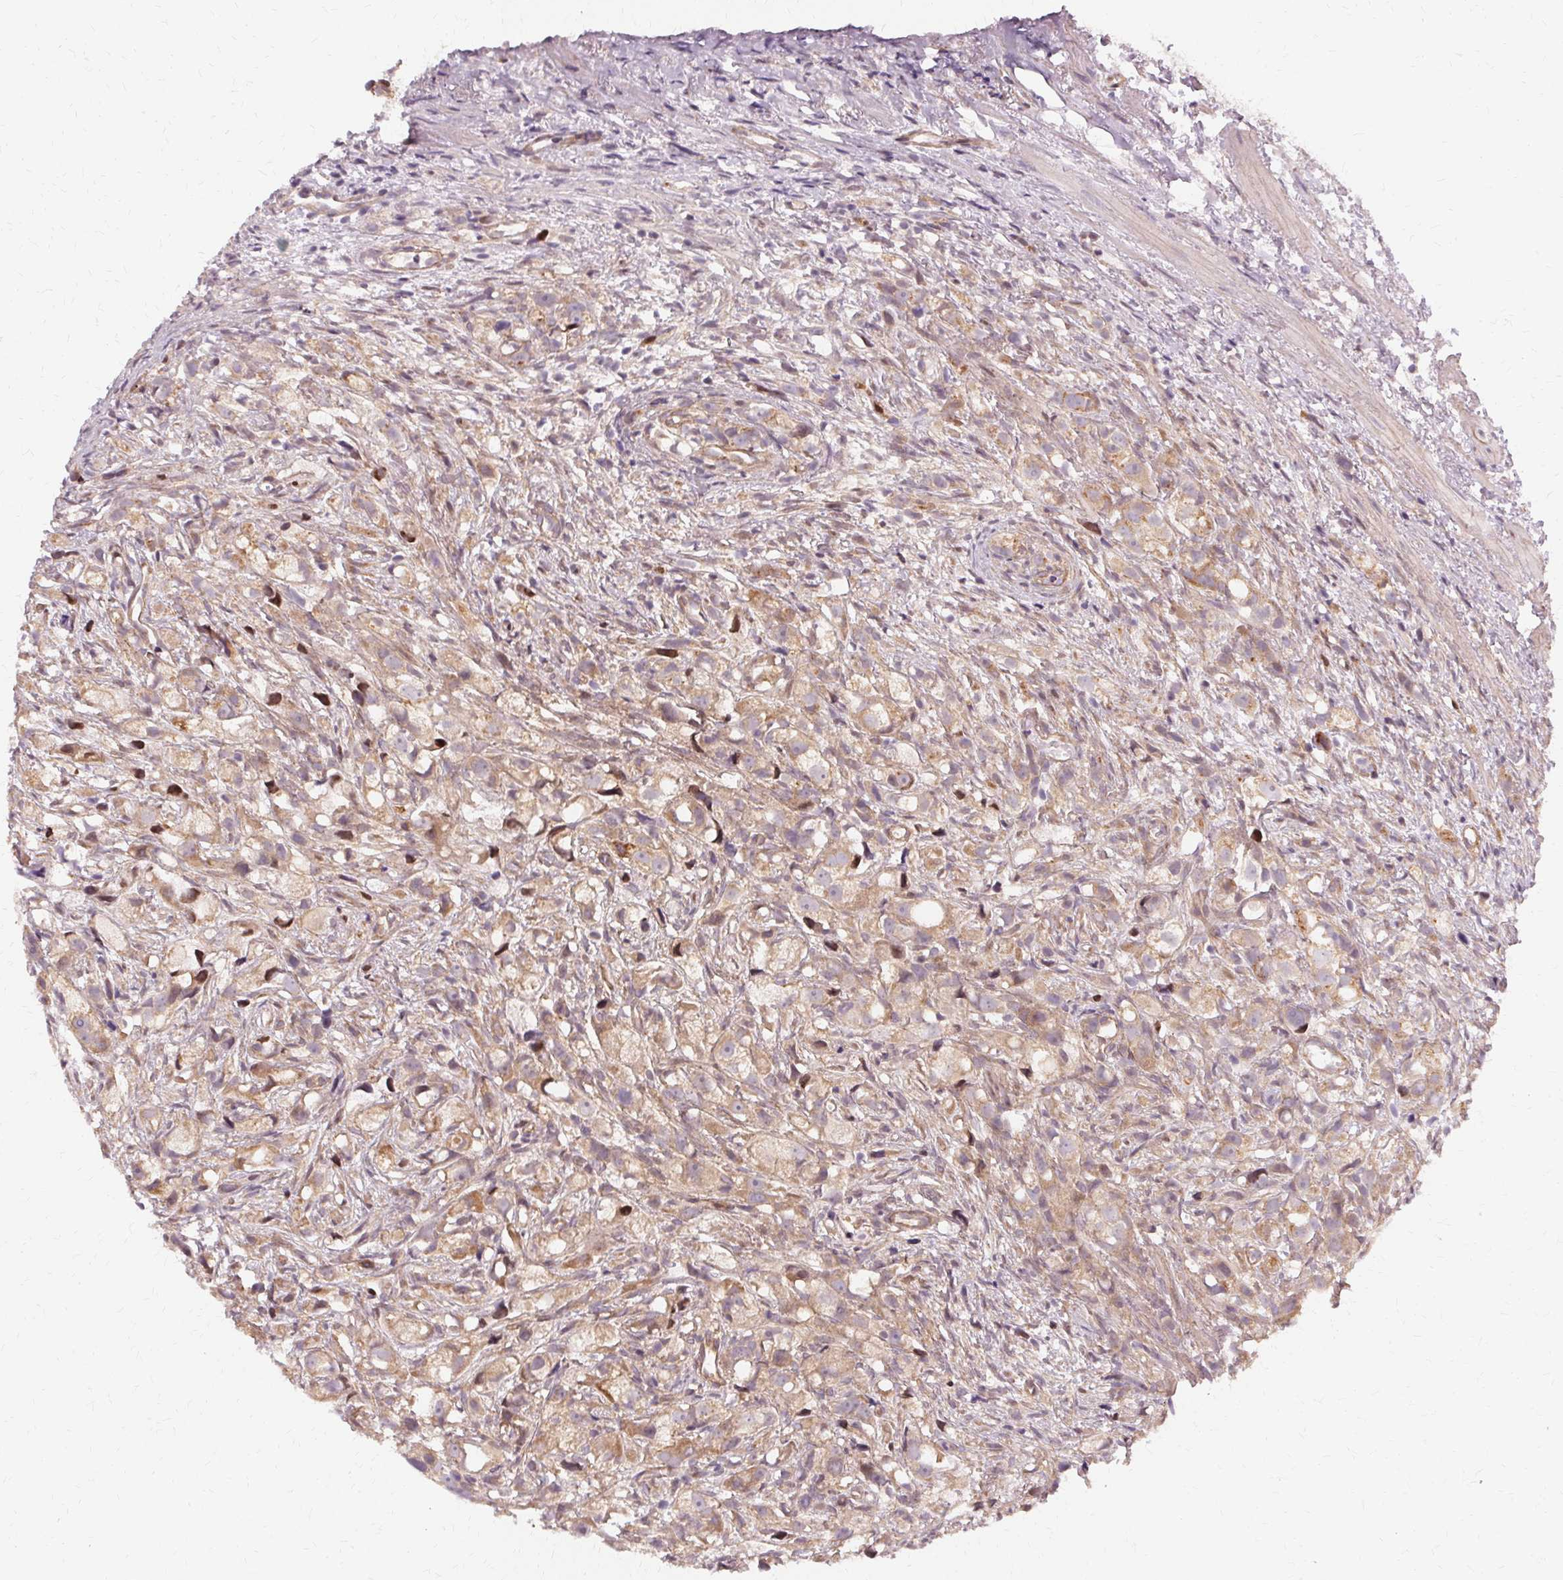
{"staining": {"intensity": "weak", "quantity": ">75%", "location": "cytoplasmic/membranous"}, "tissue": "prostate cancer", "cell_type": "Tumor cells", "image_type": "cancer", "snomed": [{"axis": "morphology", "description": "Adenocarcinoma, High grade"}, {"axis": "topography", "description": "Prostate"}], "caption": "Prostate cancer (high-grade adenocarcinoma) stained for a protein (brown) displays weak cytoplasmic/membranous positive staining in approximately >75% of tumor cells.", "gene": "USP8", "patient": {"sex": "male", "age": 75}}